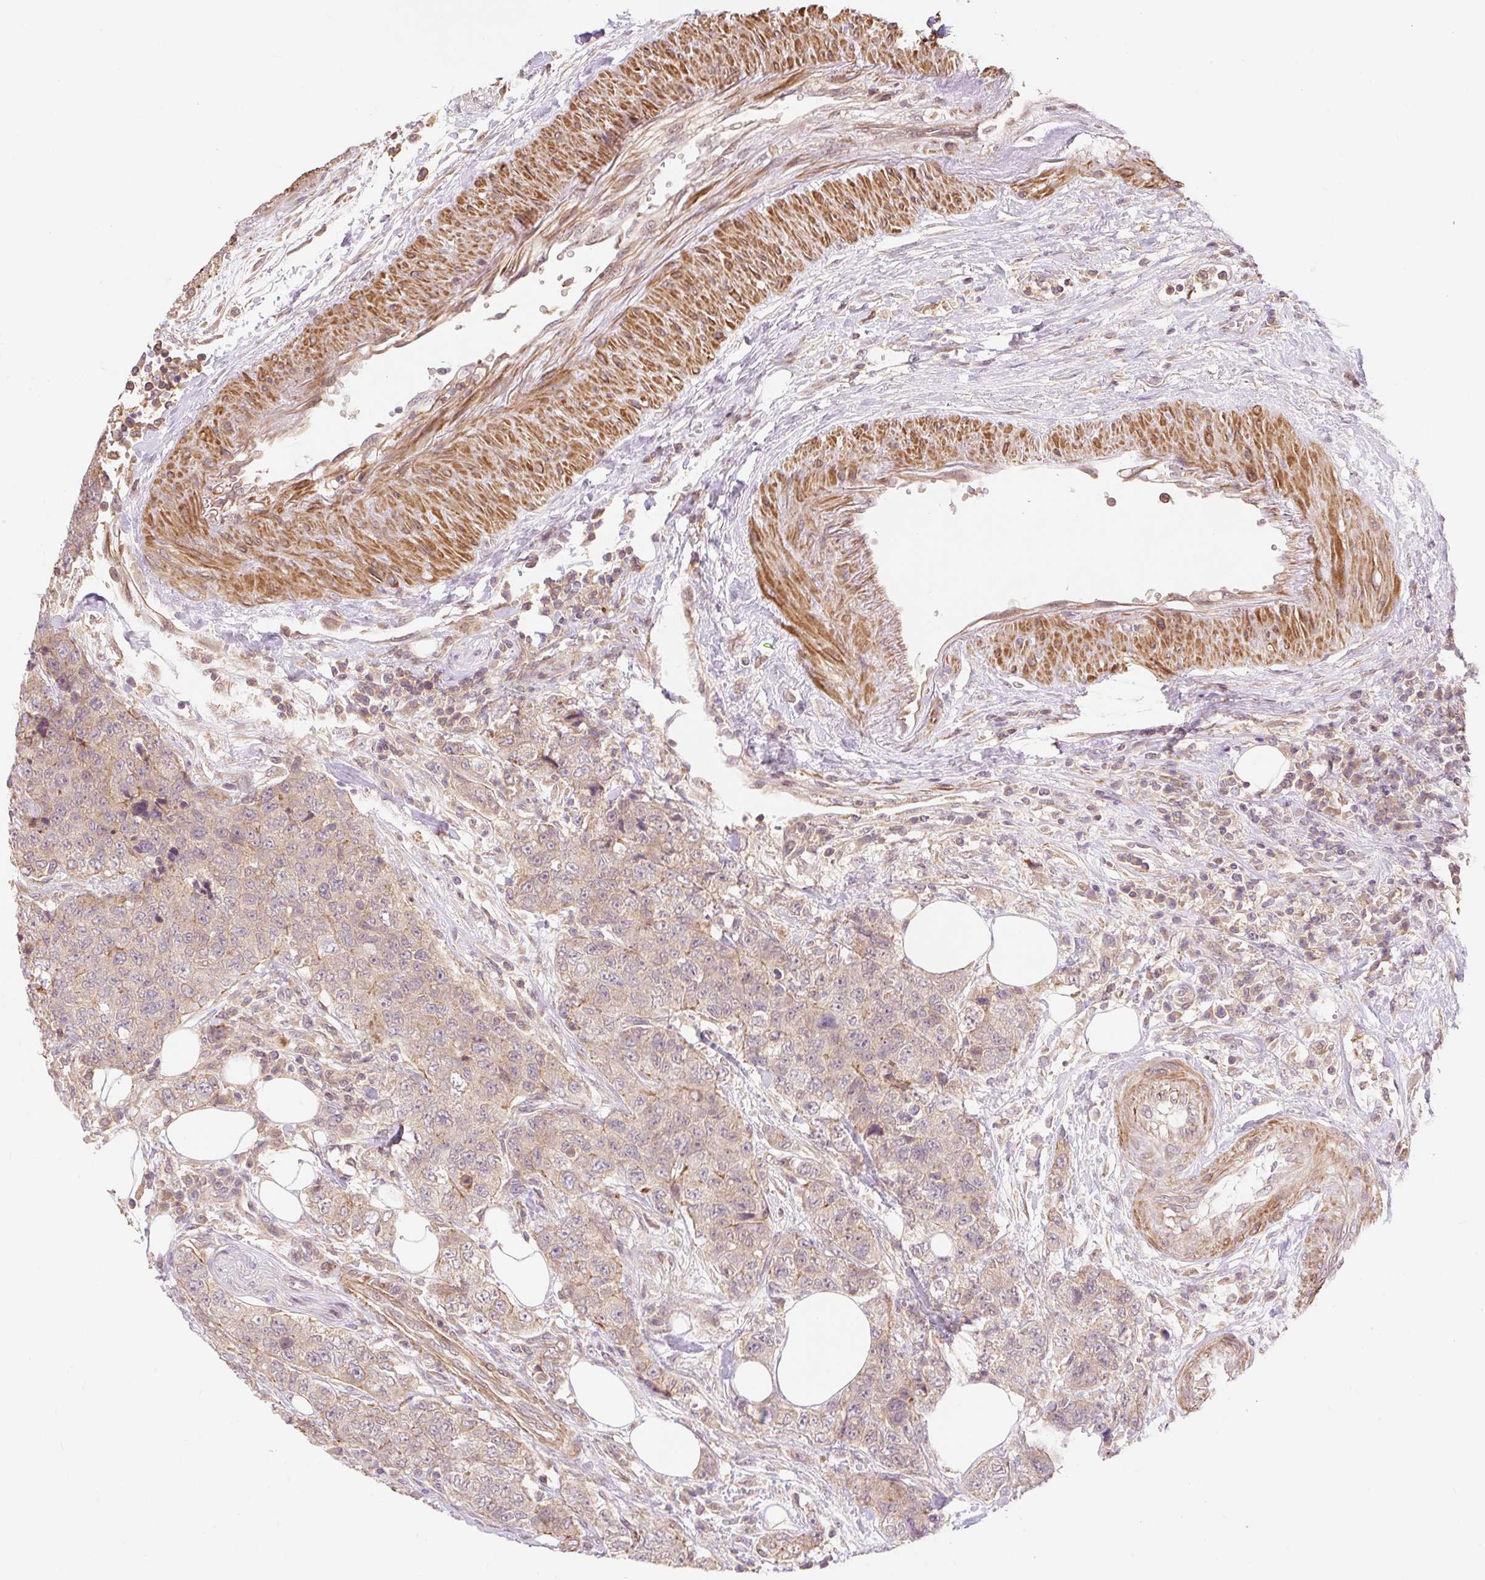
{"staining": {"intensity": "weak", "quantity": ">75%", "location": "cytoplasmic/membranous"}, "tissue": "urothelial cancer", "cell_type": "Tumor cells", "image_type": "cancer", "snomed": [{"axis": "morphology", "description": "Urothelial carcinoma, High grade"}, {"axis": "topography", "description": "Urinary bladder"}], "caption": "IHC image of high-grade urothelial carcinoma stained for a protein (brown), which reveals low levels of weak cytoplasmic/membranous staining in about >75% of tumor cells.", "gene": "EMC10", "patient": {"sex": "female", "age": 78}}